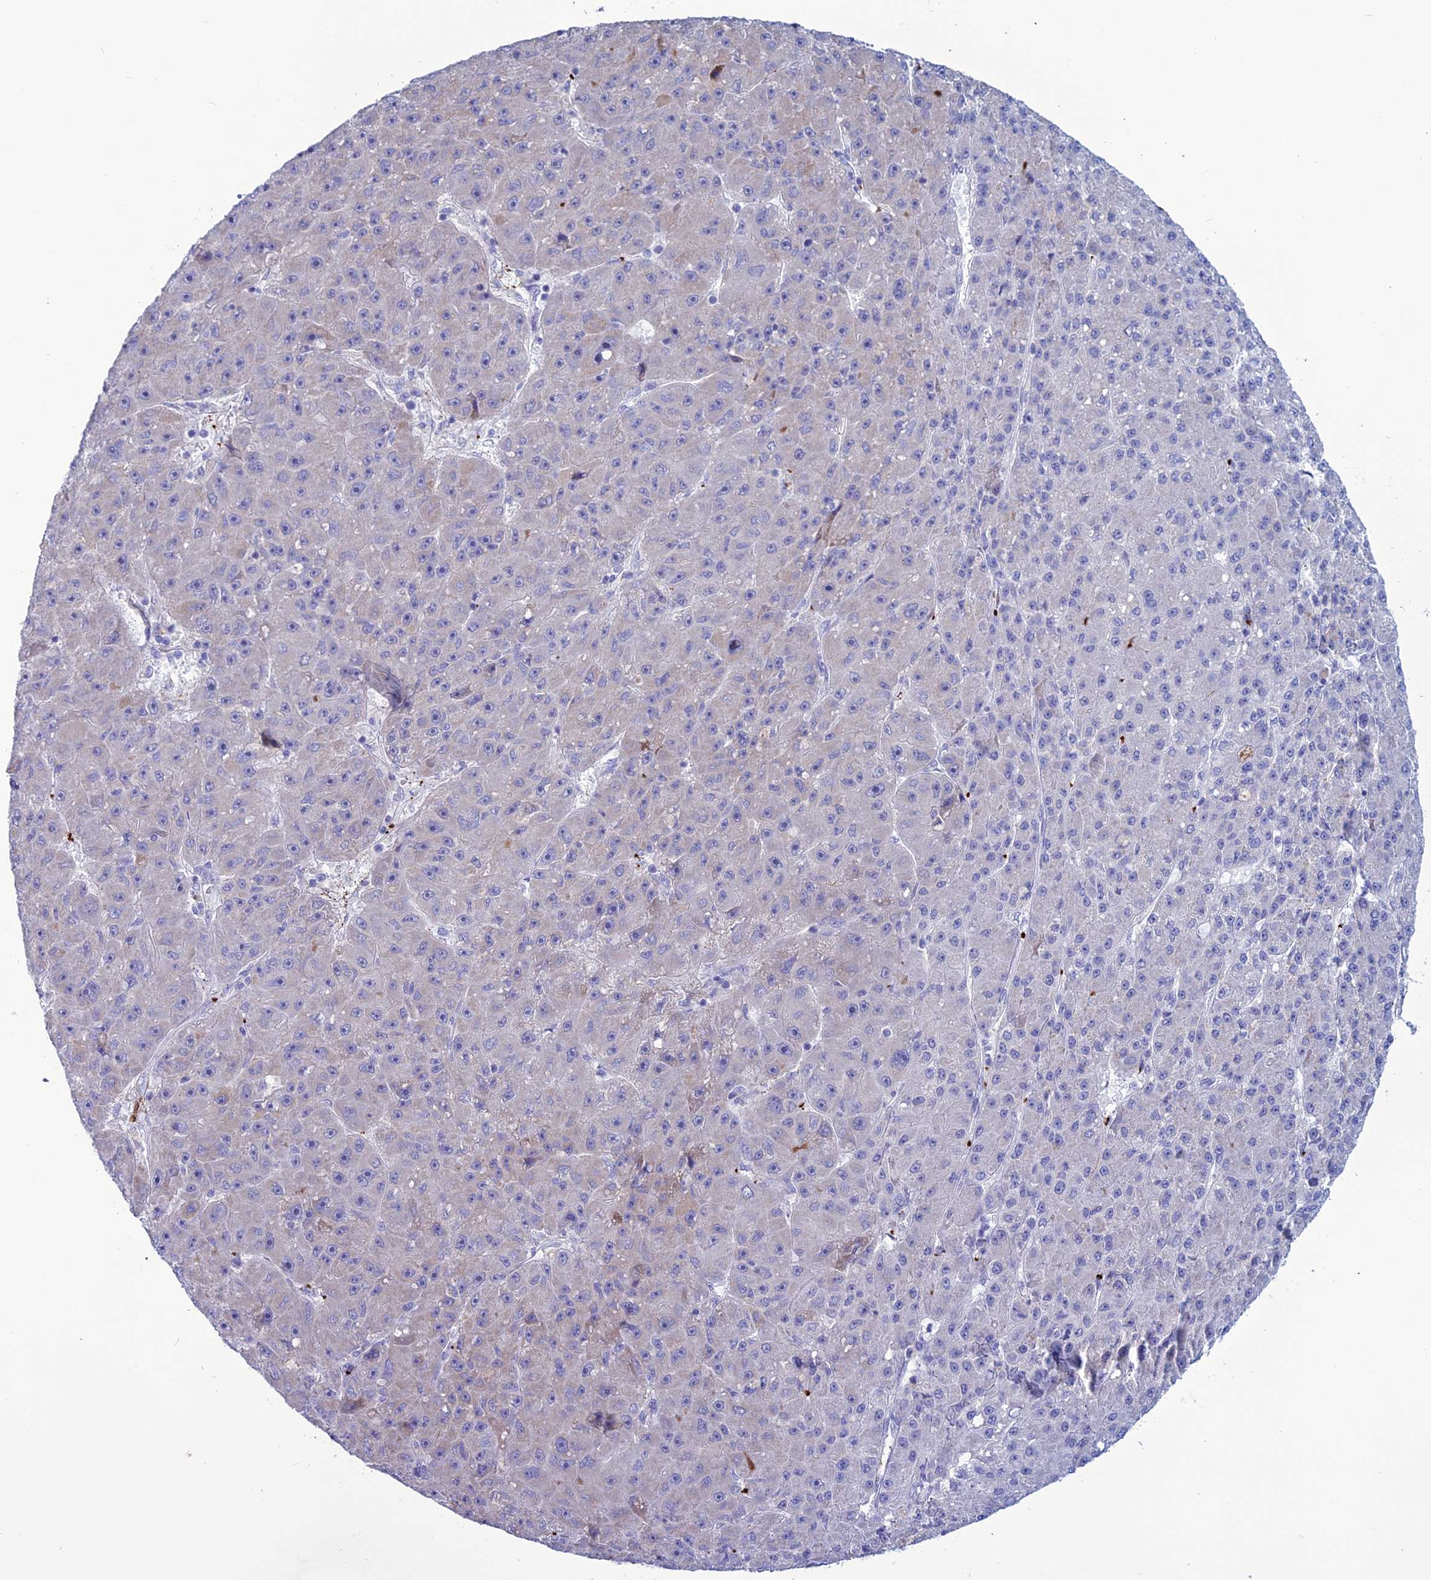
{"staining": {"intensity": "negative", "quantity": "none", "location": "none"}, "tissue": "liver cancer", "cell_type": "Tumor cells", "image_type": "cancer", "snomed": [{"axis": "morphology", "description": "Carcinoma, Hepatocellular, NOS"}, {"axis": "topography", "description": "Liver"}], "caption": "Immunohistochemistry (IHC) of human liver cancer reveals no expression in tumor cells.", "gene": "C21orf140", "patient": {"sex": "male", "age": 67}}